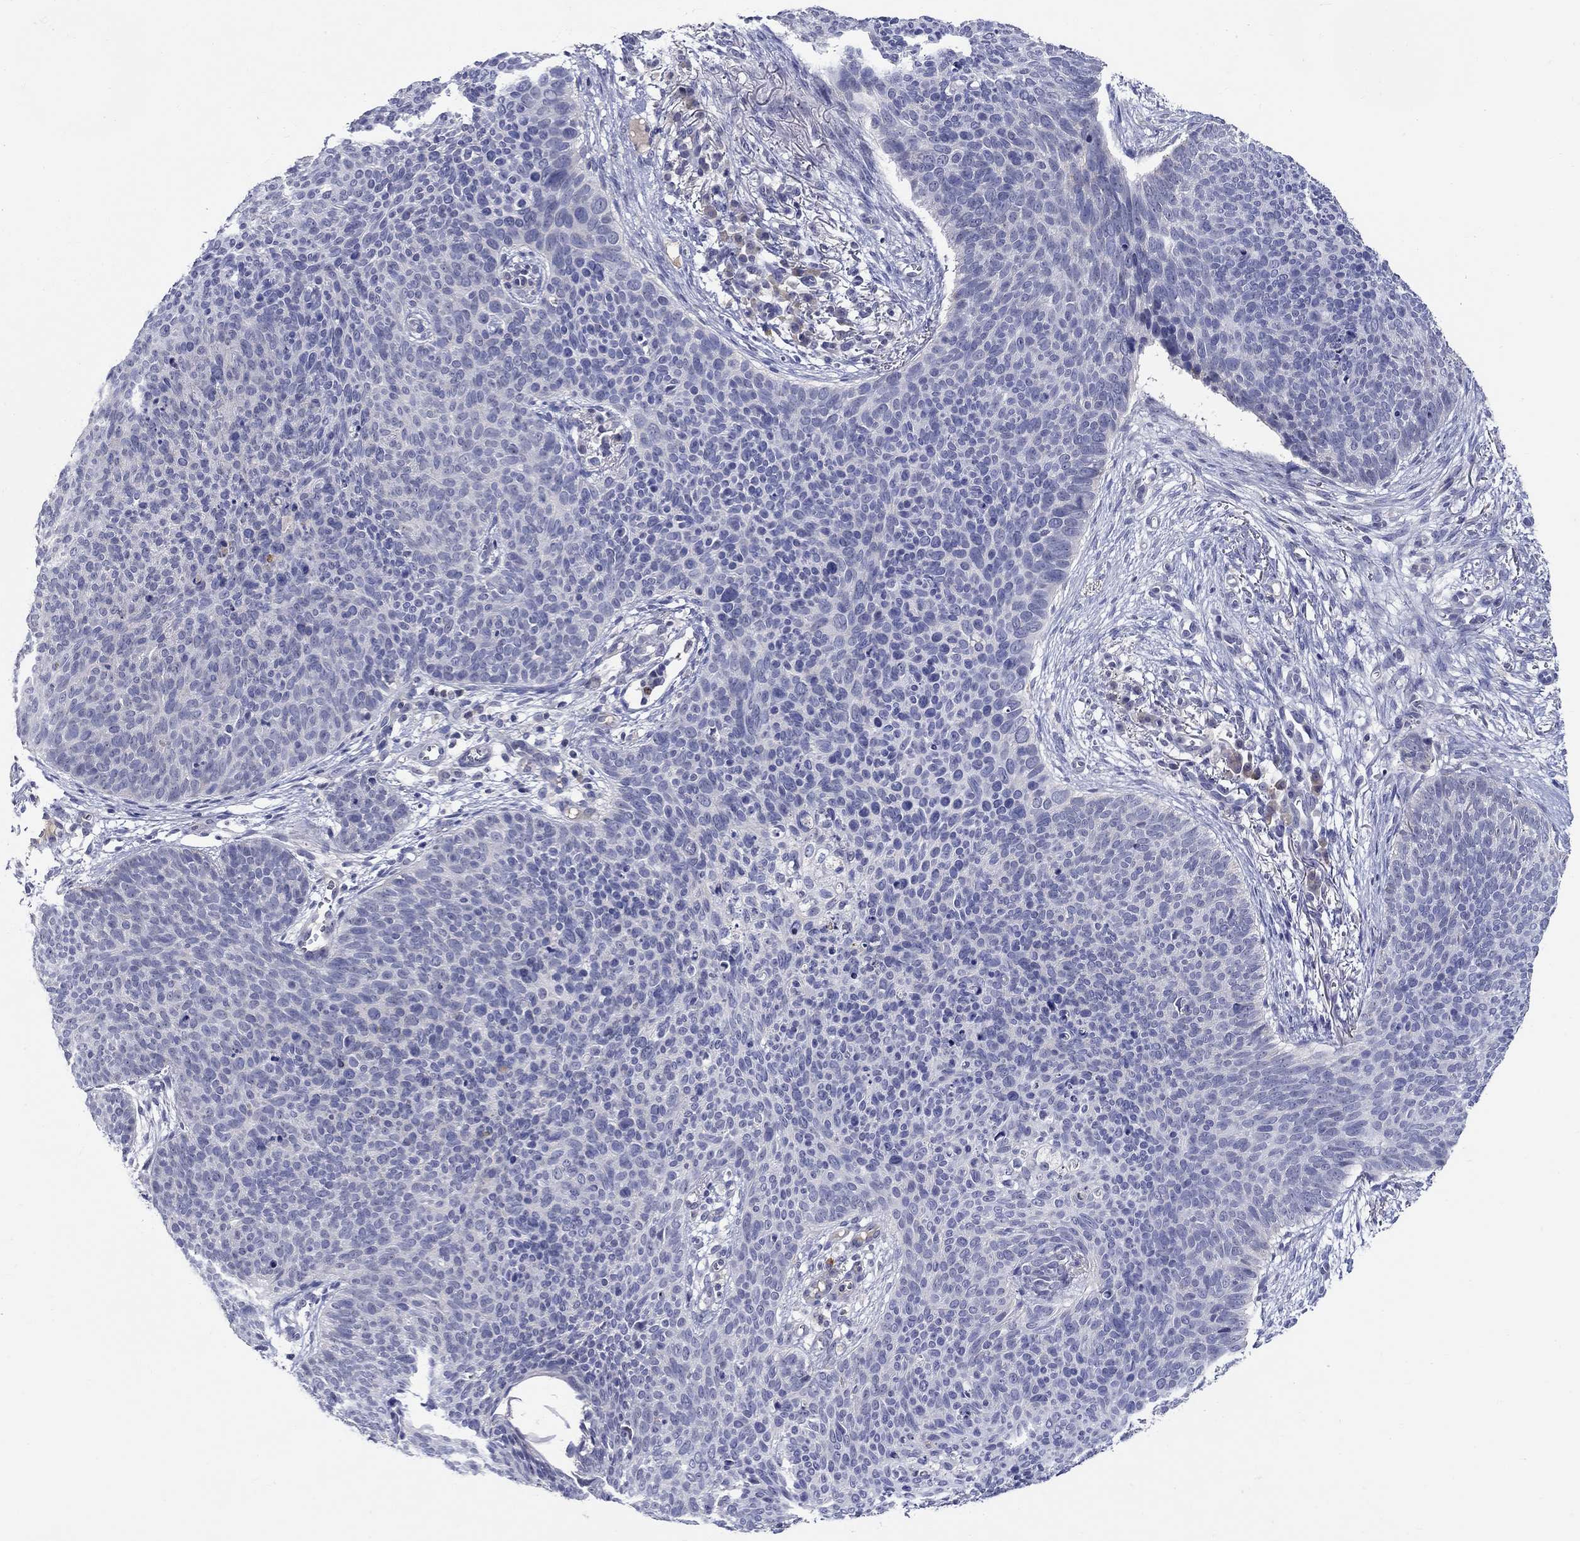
{"staining": {"intensity": "weak", "quantity": "<25%", "location": "cytoplasmic/membranous"}, "tissue": "skin cancer", "cell_type": "Tumor cells", "image_type": "cancer", "snomed": [{"axis": "morphology", "description": "Basal cell carcinoma"}, {"axis": "topography", "description": "Skin"}], "caption": "Immunohistochemistry of skin cancer shows no expression in tumor cells.", "gene": "SLC30A3", "patient": {"sex": "male", "age": 64}}